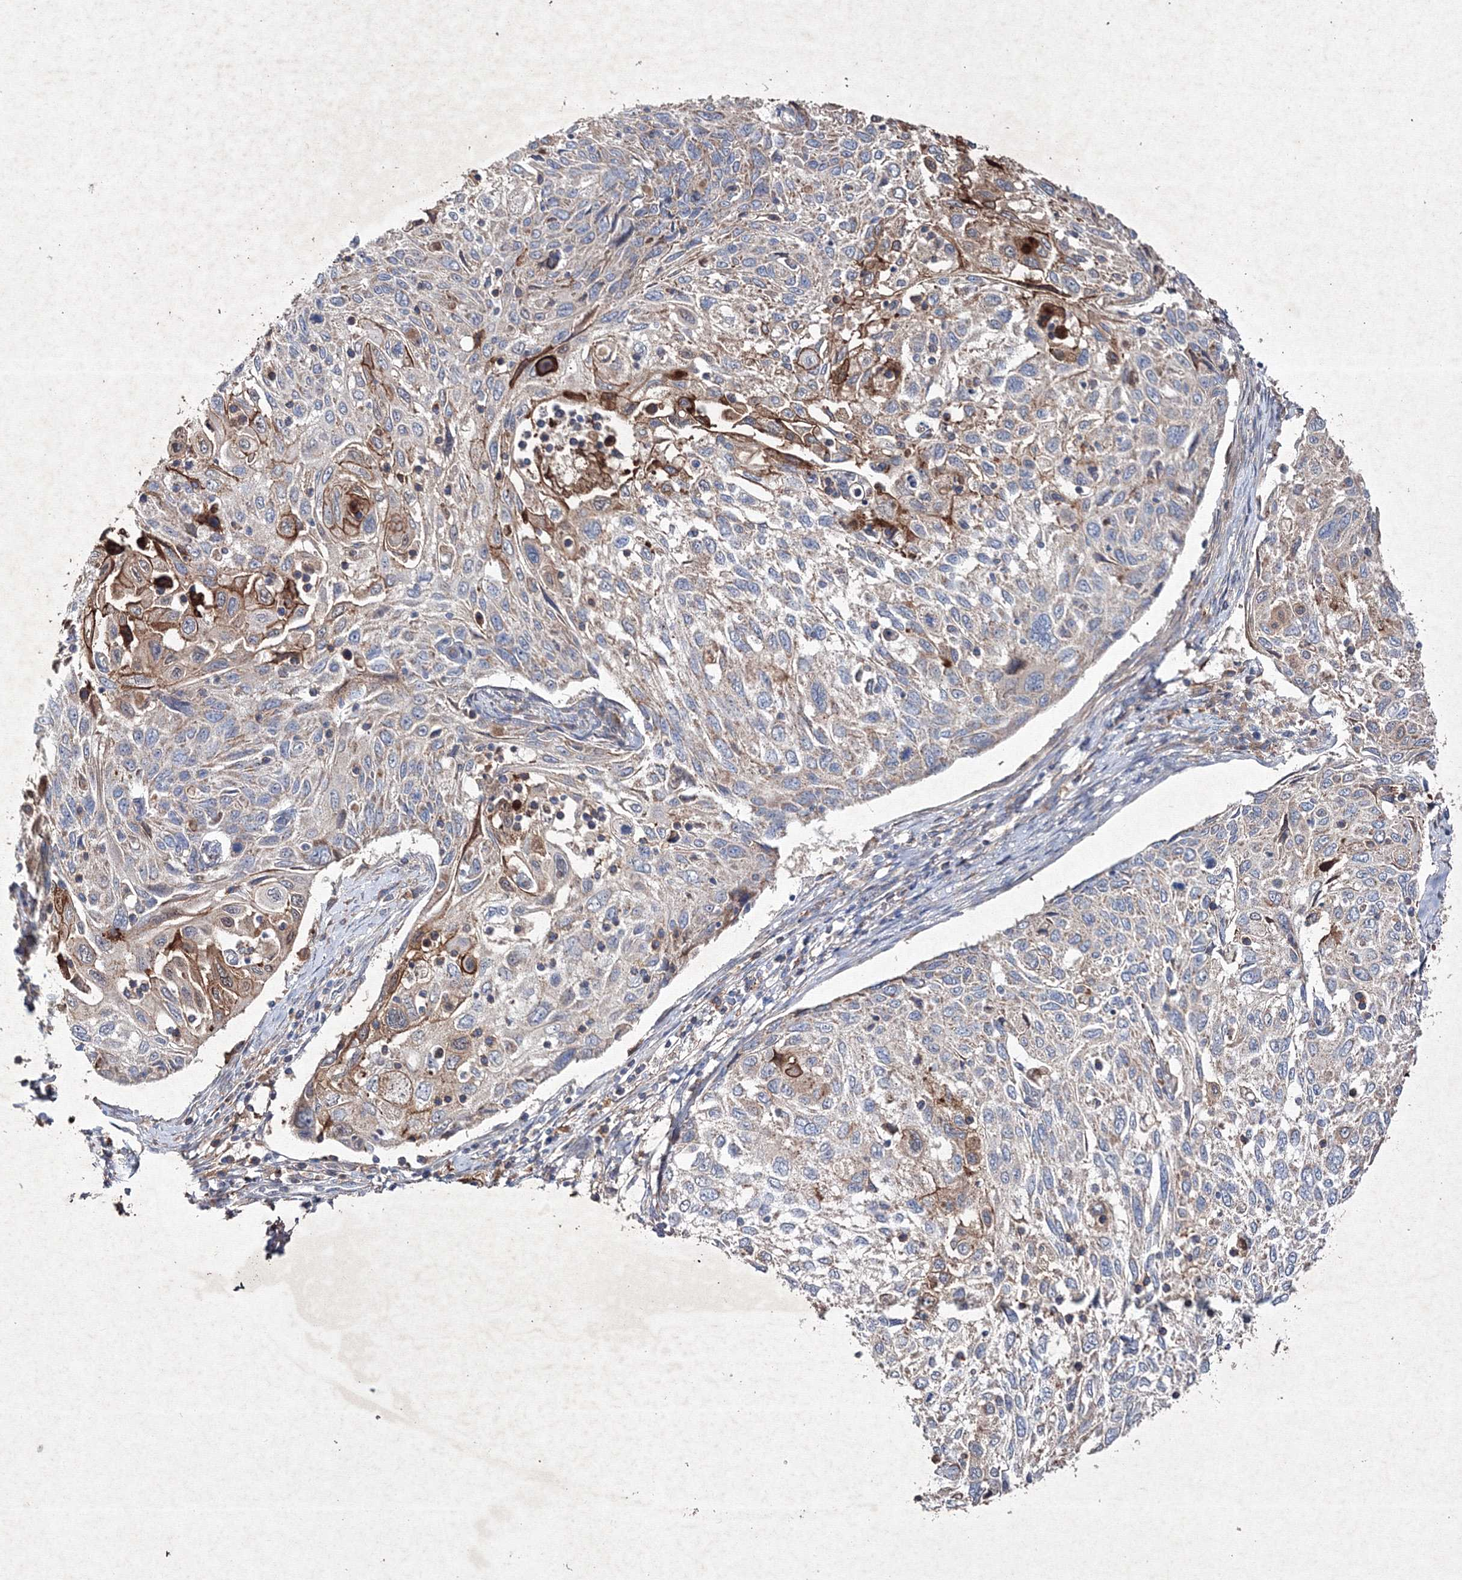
{"staining": {"intensity": "moderate", "quantity": "25%-75%", "location": "cytoplasmic/membranous"}, "tissue": "cervical cancer", "cell_type": "Tumor cells", "image_type": "cancer", "snomed": [{"axis": "morphology", "description": "Squamous cell carcinoma, NOS"}, {"axis": "topography", "description": "Cervix"}], "caption": "IHC of human squamous cell carcinoma (cervical) displays medium levels of moderate cytoplasmic/membranous staining in approximately 25%-75% of tumor cells. (DAB IHC, brown staining for protein, blue staining for nuclei).", "gene": "GFM1", "patient": {"sex": "female", "age": 70}}